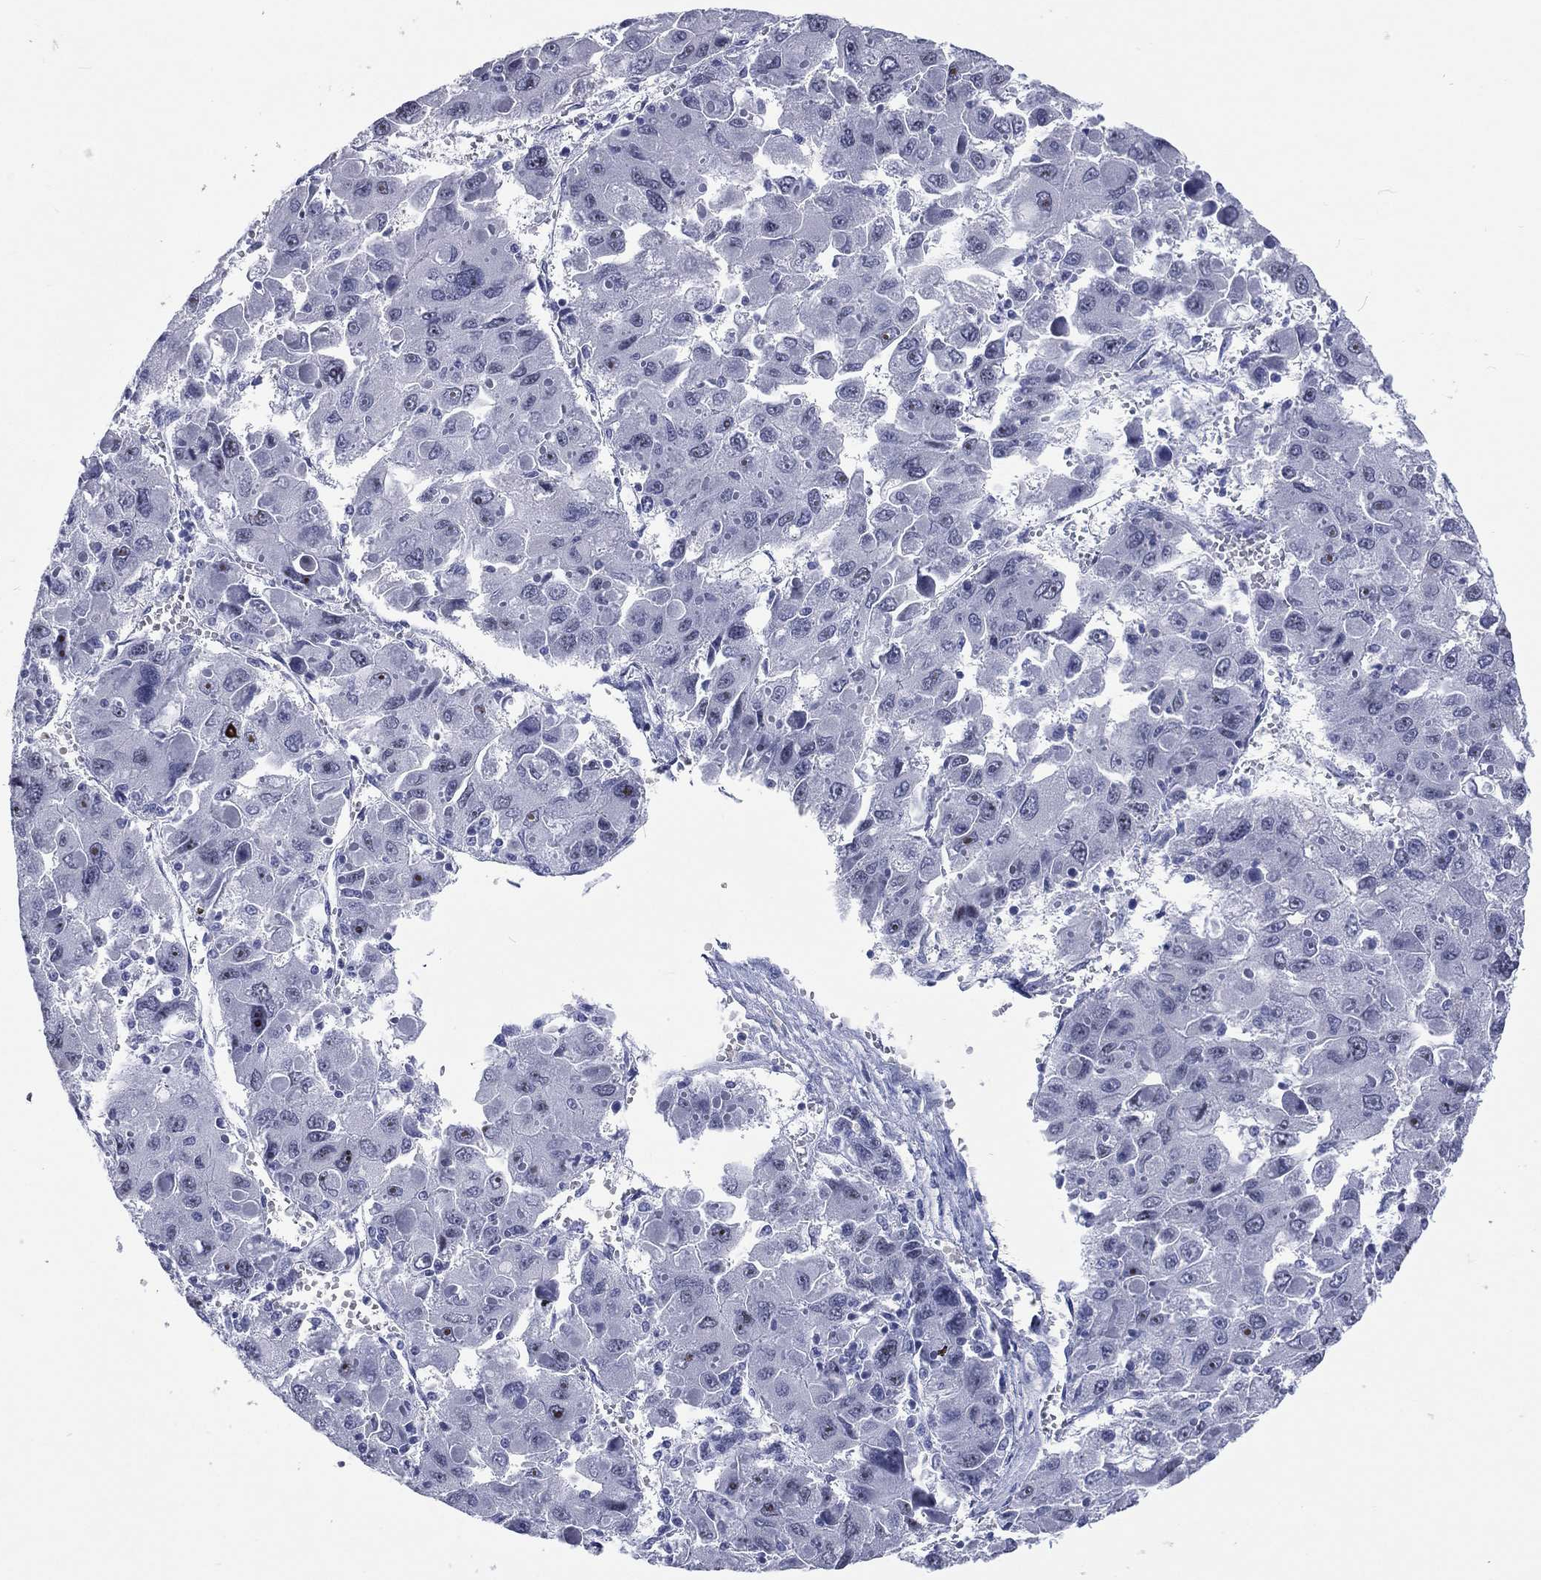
{"staining": {"intensity": "negative", "quantity": "none", "location": "none"}, "tissue": "liver cancer", "cell_type": "Tumor cells", "image_type": "cancer", "snomed": [{"axis": "morphology", "description": "Carcinoma, Hepatocellular, NOS"}, {"axis": "topography", "description": "Liver"}], "caption": "High magnification brightfield microscopy of liver hepatocellular carcinoma stained with DAB (3,3'-diaminobenzidine) (brown) and counterstained with hematoxylin (blue): tumor cells show no significant staining. Nuclei are stained in blue.", "gene": "SSX1", "patient": {"sex": "female", "age": 41}}